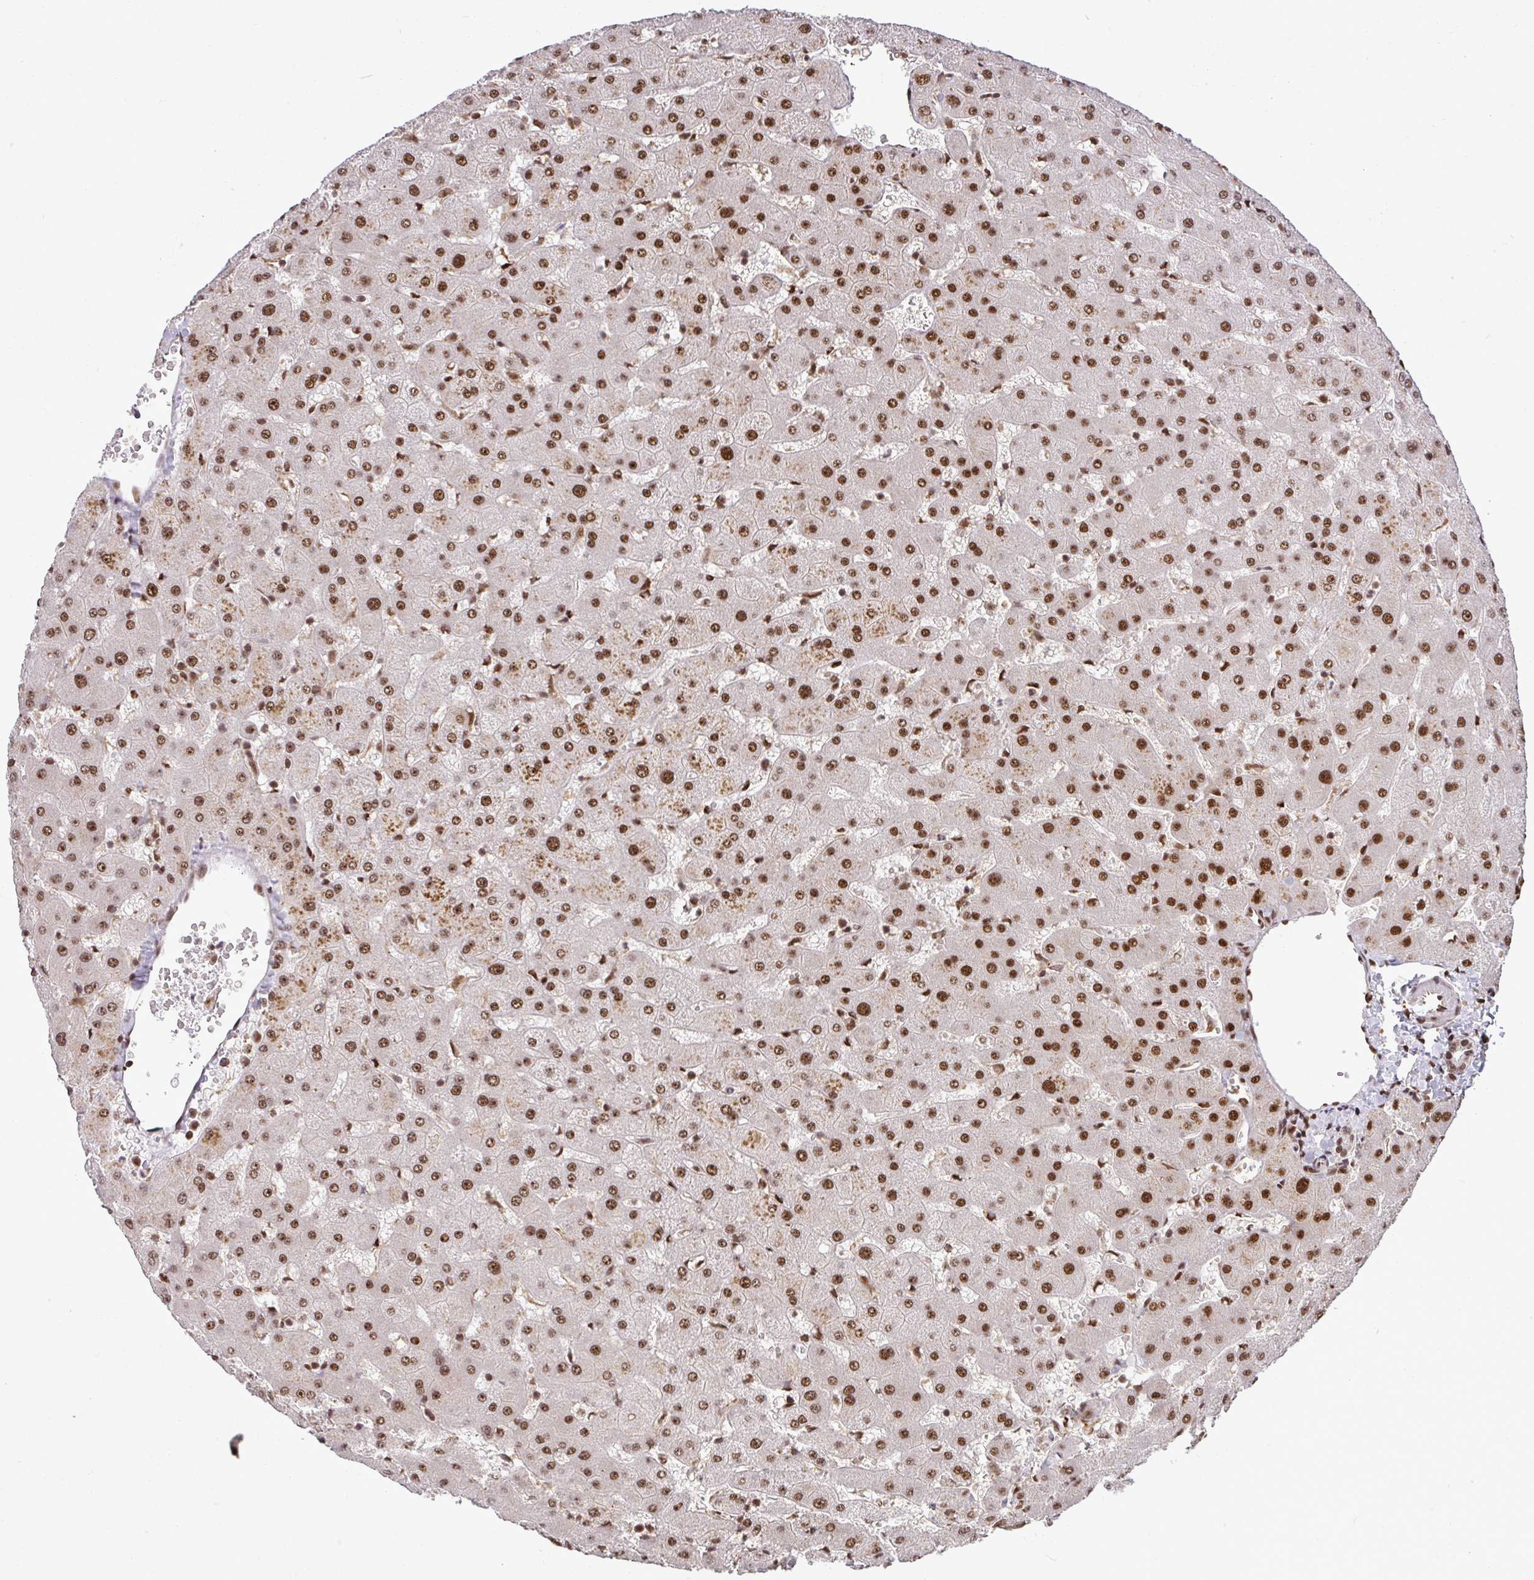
{"staining": {"intensity": "moderate", "quantity": "25%-75%", "location": "nuclear"}, "tissue": "liver", "cell_type": "Cholangiocytes", "image_type": "normal", "snomed": [{"axis": "morphology", "description": "Normal tissue, NOS"}, {"axis": "topography", "description": "Liver"}], "caption": "A histopathology image showing moderate nuclear expression in about 25%-75% of cholangiocytes in normal liver, as visualized by brown immunohistochemical staining.", "gene": "U2AF1L4", "patient": {"sex": "female", "age": 63}}